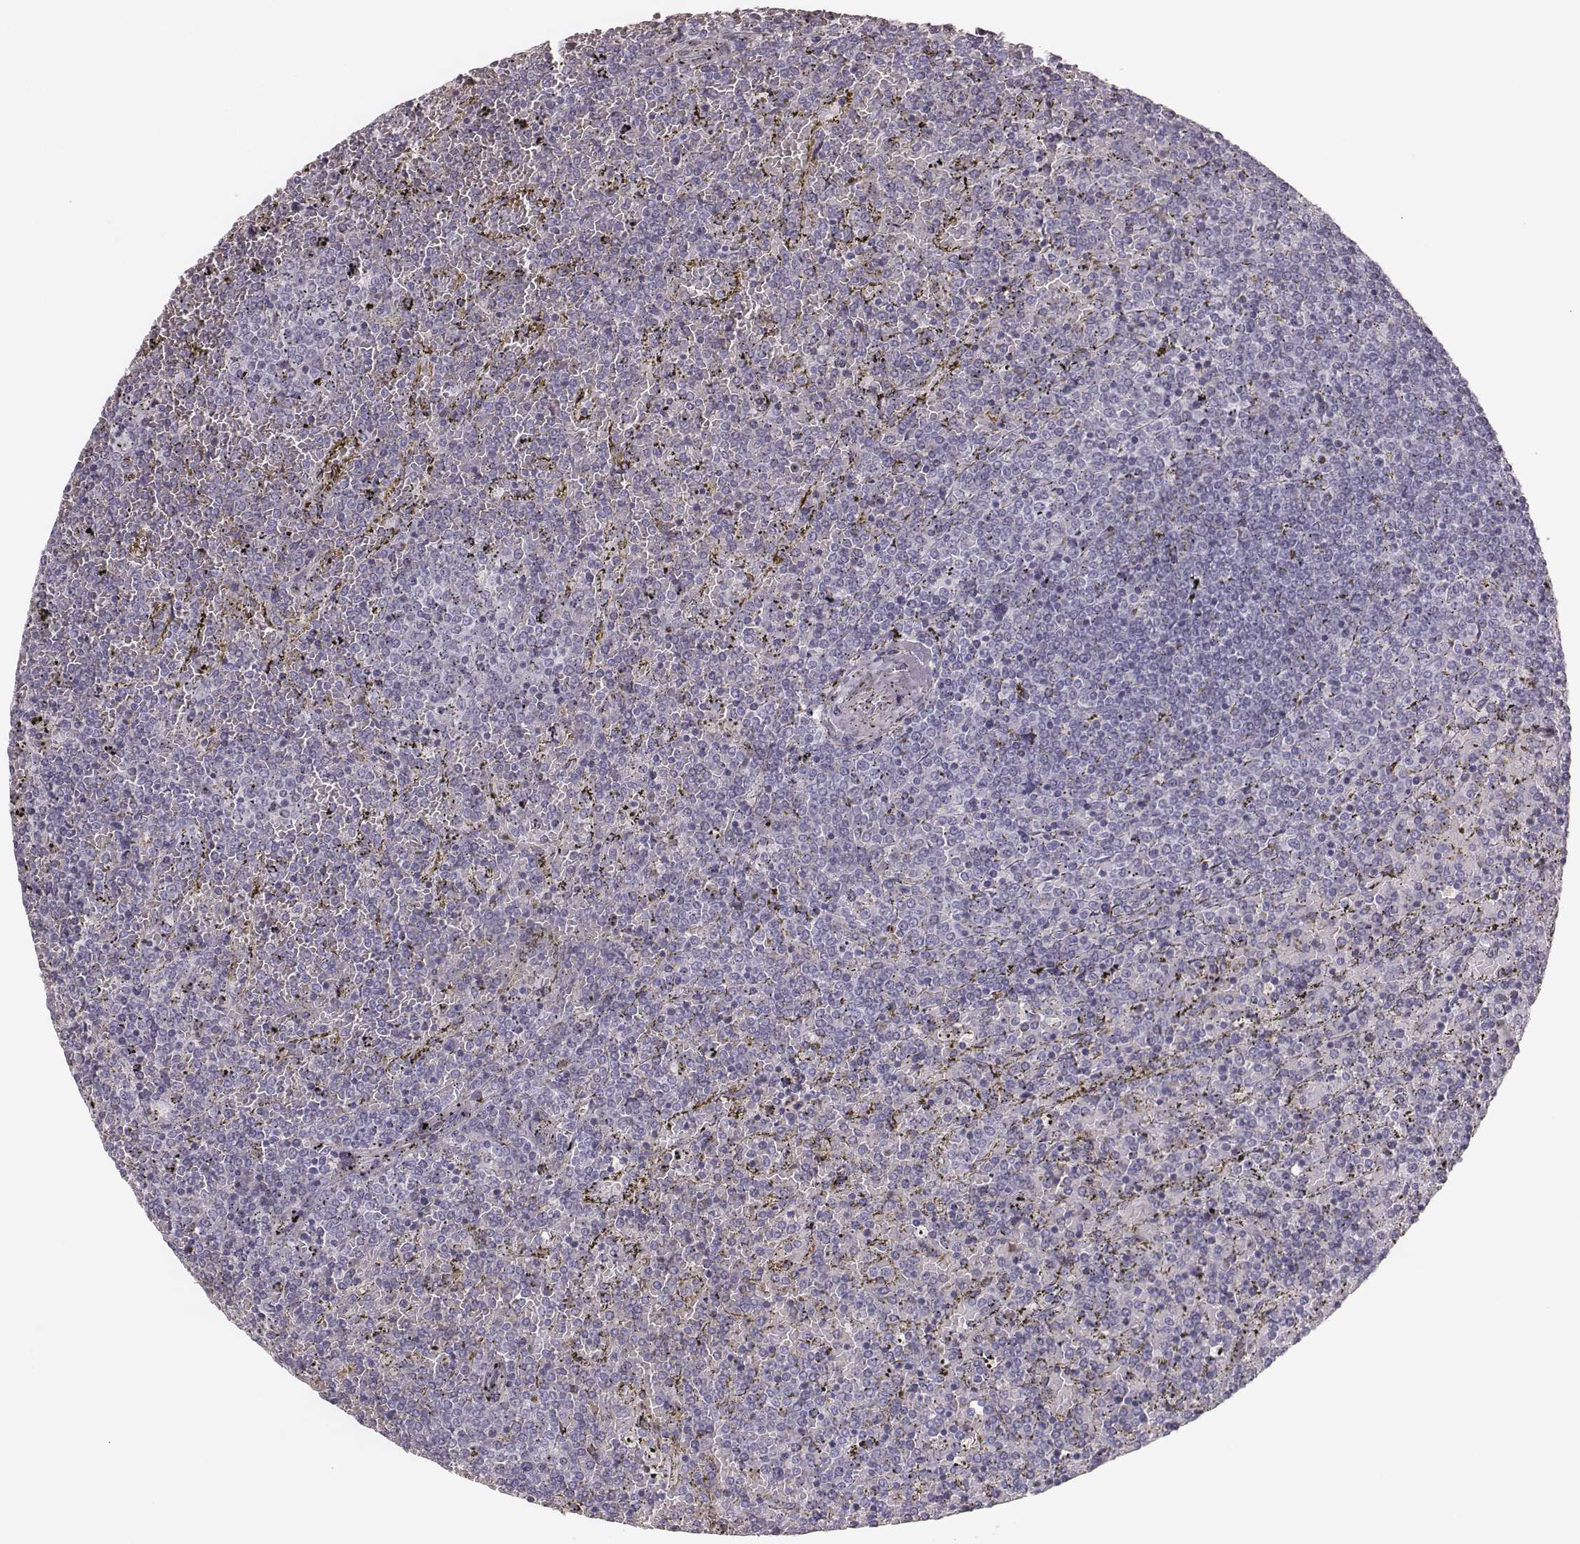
{"staining": {"intensity": "negative", "quantity": "none", "location": "none"}, "tissue": "lymphoma", "cell_type": "Tumor cells", "image_type": "cancer", "snomed": [{"axis": "morphology", "description": "Malignant lymphoma, non-Hodgkin's type, Low grade"}, {"axis": "topography", "description": "Spleen"}], "caption": "Tumor cells are negative for brown protein staining in lymphoma.", "gene": "ELANE", "patient": {"sex": "female", "age": 77}}